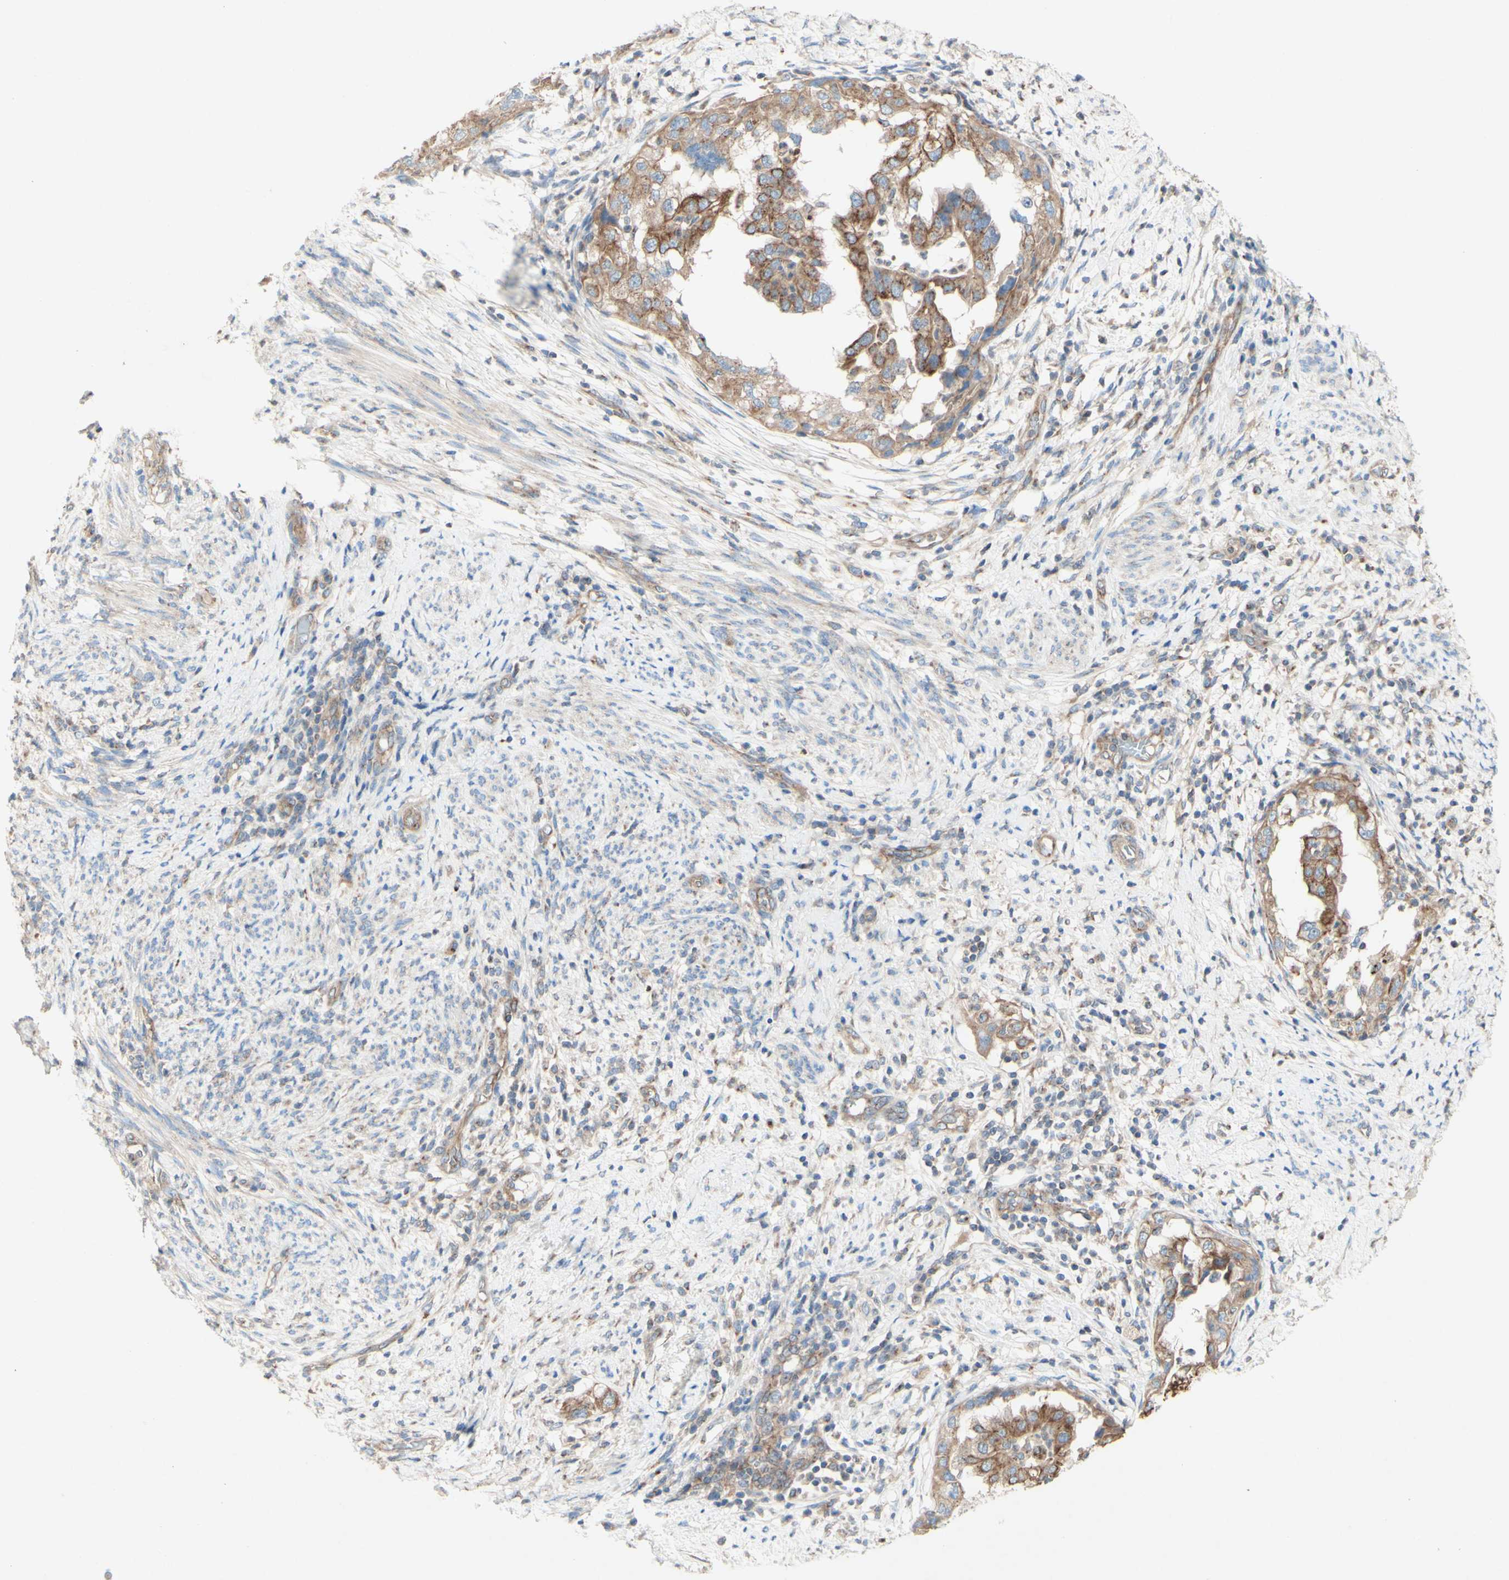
{"staining": {"intensity": "moderate", "quantity": ">75%", "location": "cytoplasmic/membranous"}, "tissue": "endometrial cancer", "cell_type": "Tumor cells", "image_type": "cancer", "snomed": [{"axis": "morphology", "description": "Adenocarcinoma, NOS"}, {"axis": "topography", "description": "Endometrium"}], "caption": "Moderate cytoplasmic/membranous staining is seen in about >75% of tumor cells in endometrial cancer.", "gene": "MTM1", "patient": {"sex": "female", "age": 85}}